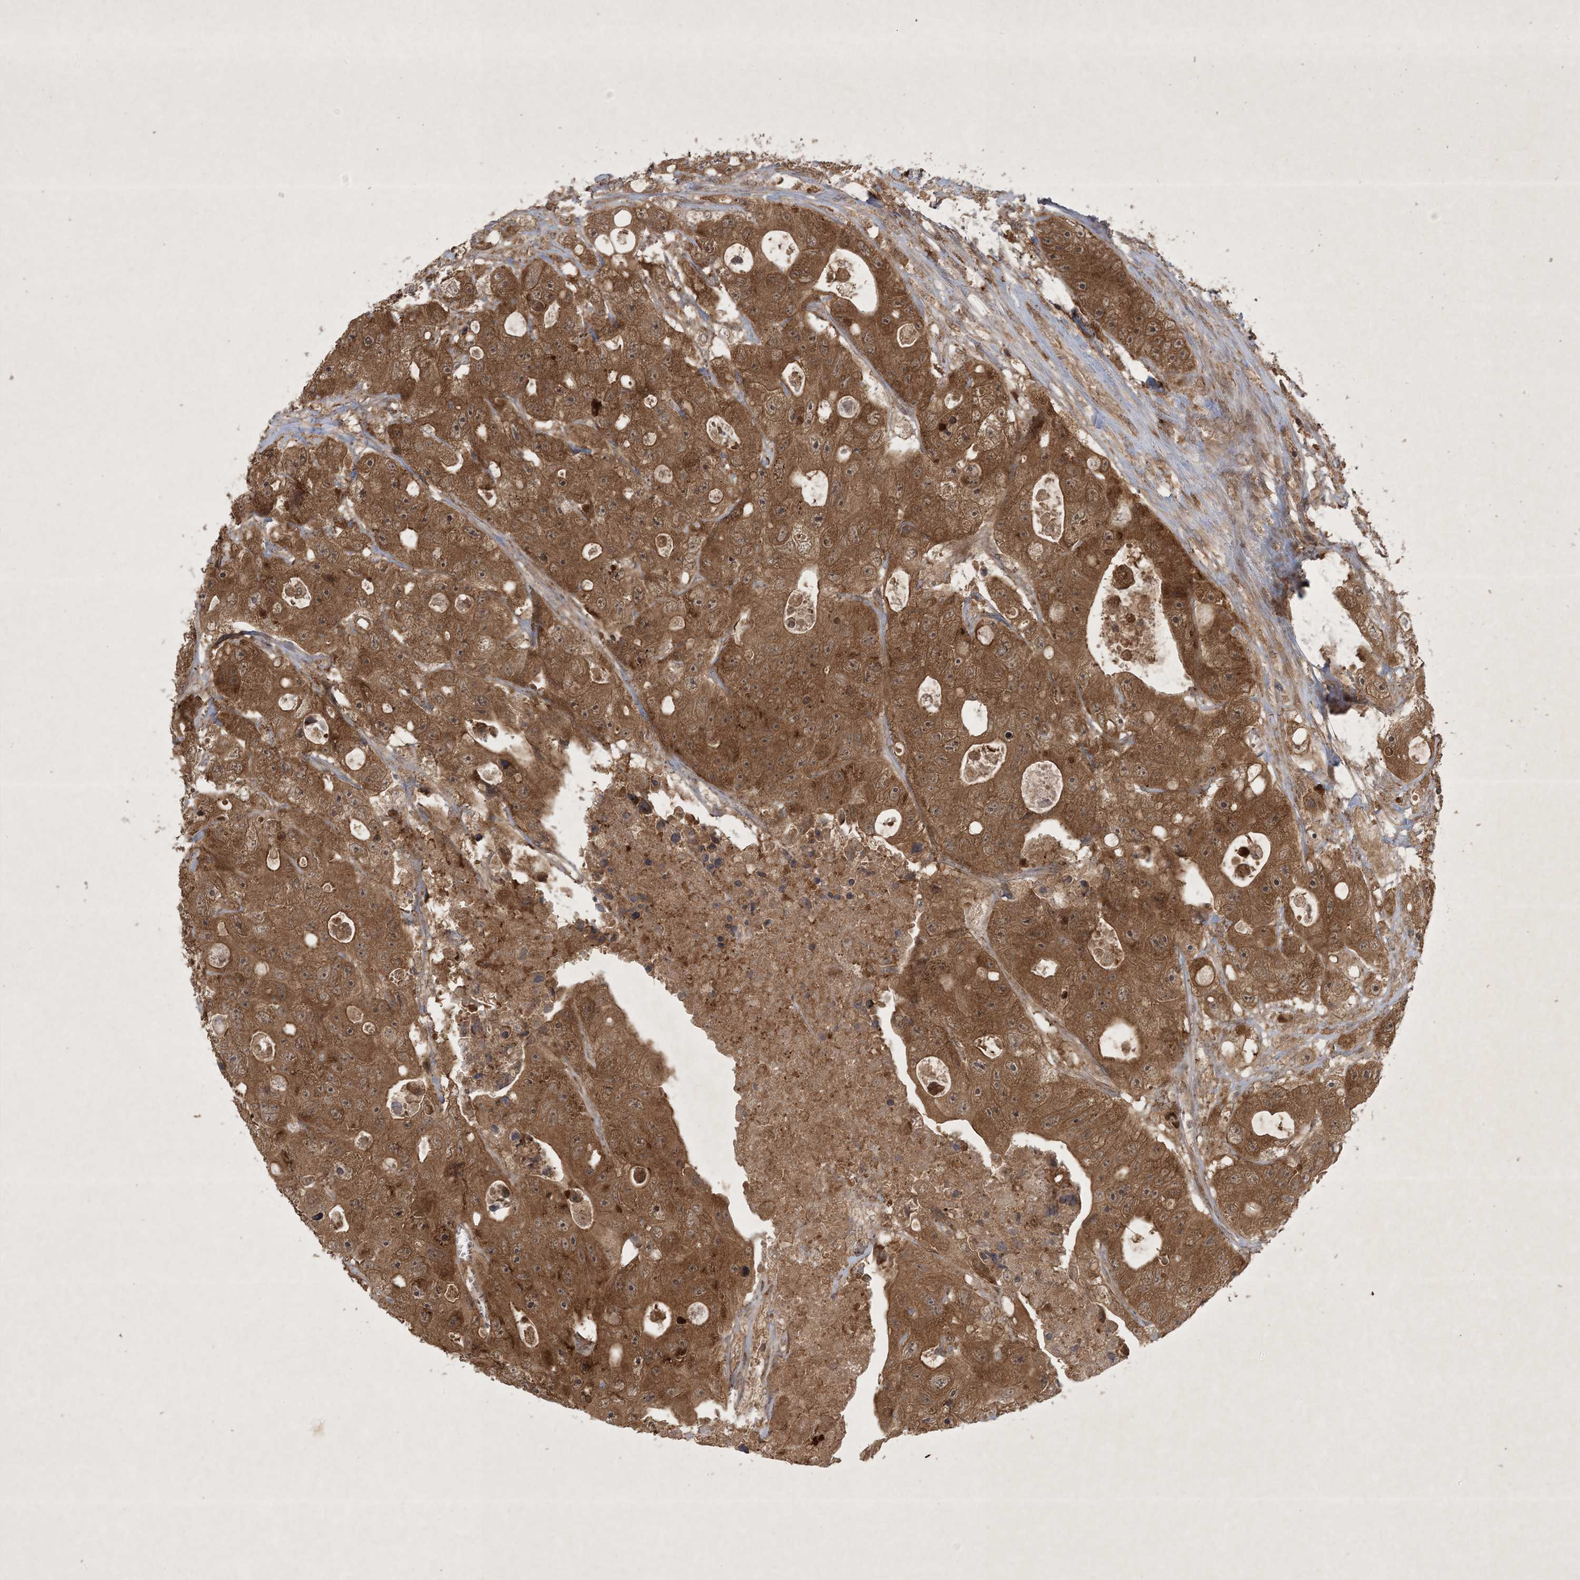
{"staining": {"intensity": "strong", "quantity": ">75%", "location": "cytoplasmic/membranous,nuclear"}, "tissue": "colorectal cancer", "cell_type": "Tumor cells", "image_type": "cancer", "snomed": [{"axis": "morphology", "description": "Adenocarcinoma, NOS"}, {"axis": "topography", "description": "Colon"}], "caption": "DAB immunohistochemical staining of colorectal cancer exhibits strong cytoplasmic/membranous and nuclear protein positivity in approximately >75% of tumor cells.", "gene": "NRBP2", "patient": {"sex": "female", "age": 46}}